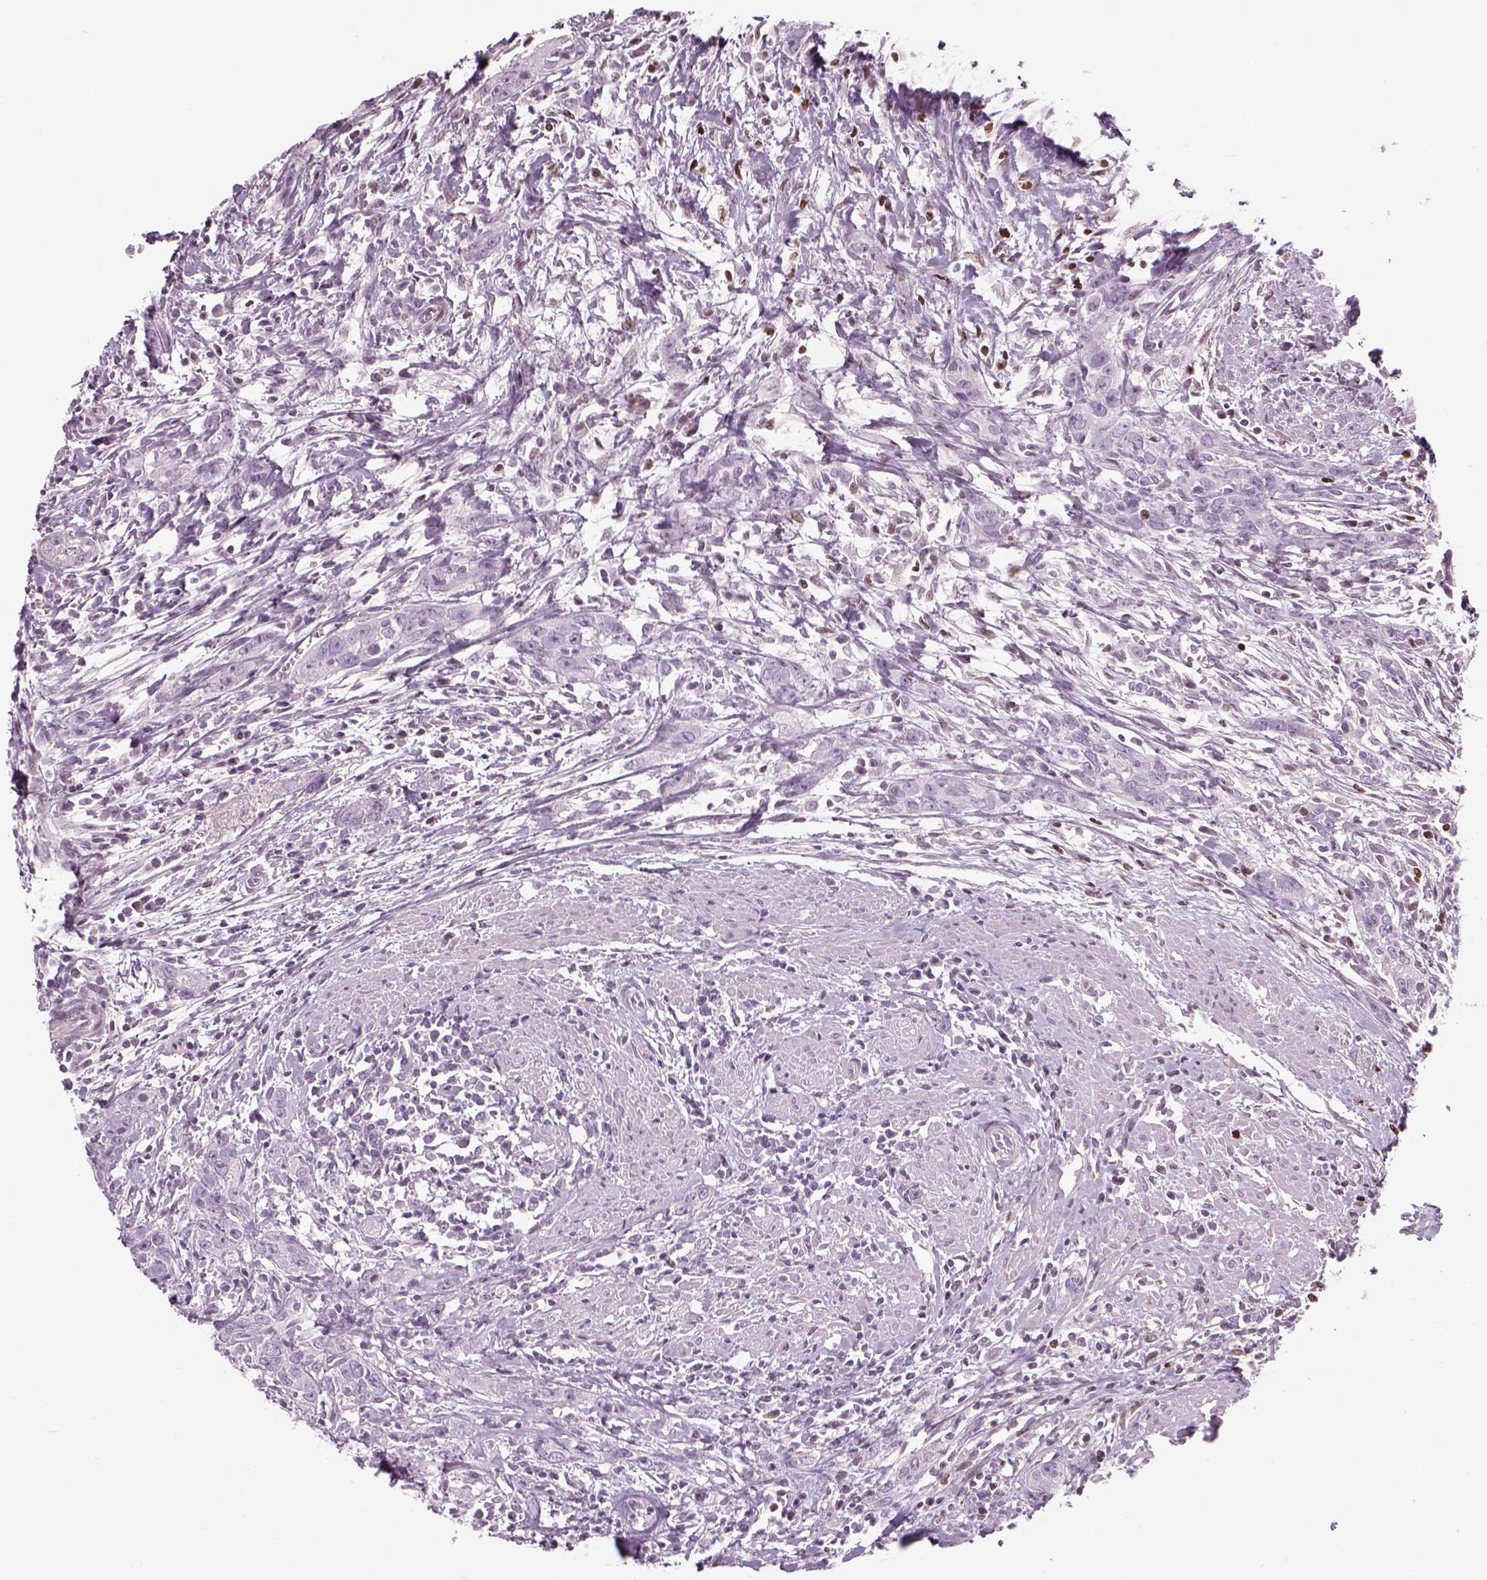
{"staining": {"intensity": "negative", "quantity": "none", "location": "none"}, "tissue": "urothelial cancer", "cell_type": "Tumor cells", "image_type": "cancer", "snomed": [{"axis": "morphology", "description": "Urothelial carcinoma, High grade"}, {"axis": "topography", "description": "Urinary bladder"}], "caption": "High magnification brightfield microscopy of urothelial cancer stained with DAB (3,3'-diaminobenzidine) (brown) and counterstained with hematoxylin (blue): tumor cells show no significant staining. Brightfield microscopy of immunohistochemistry stained with DAB (brown) and hematoxylin (blue), captured at high magnification.", "gene": "PABPC1L2B", "patient": {"sex": "male", "age": 83}}